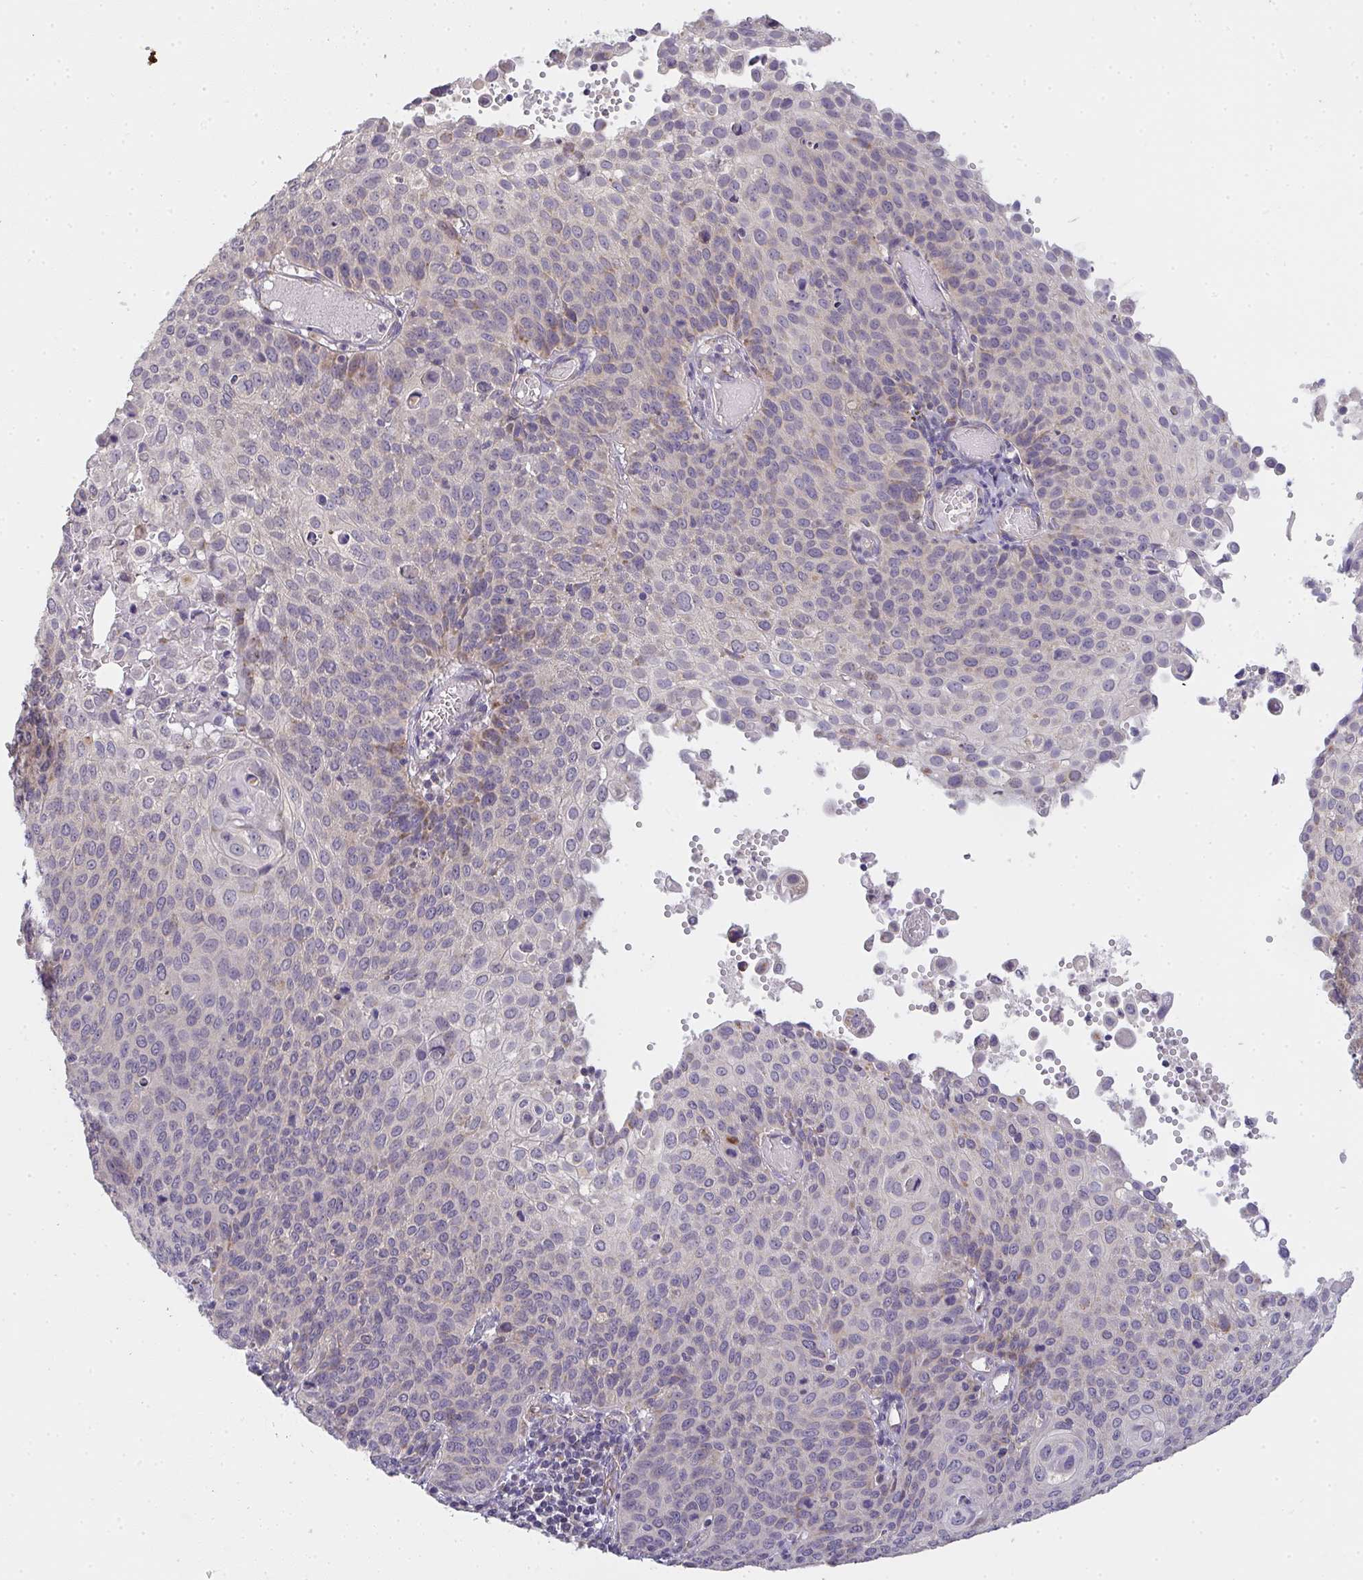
{"staining": {"intensity": "negative", "quantity": "none", "location": "none"}, "tissue": "cervical cancer", "cell_type": "Tumor cells", "image_type": "cancer", "snomed": [{"axis": "morphology", "description": "Squamous cell carcinoma, NOS"}, {"axis": "topography", "description": "Cervix"}], "caption": "Tumor cells show no significant positivity in cervical cancer.", "gene": "TMEM219", "patient": {"sex": "female", "age": 65}}